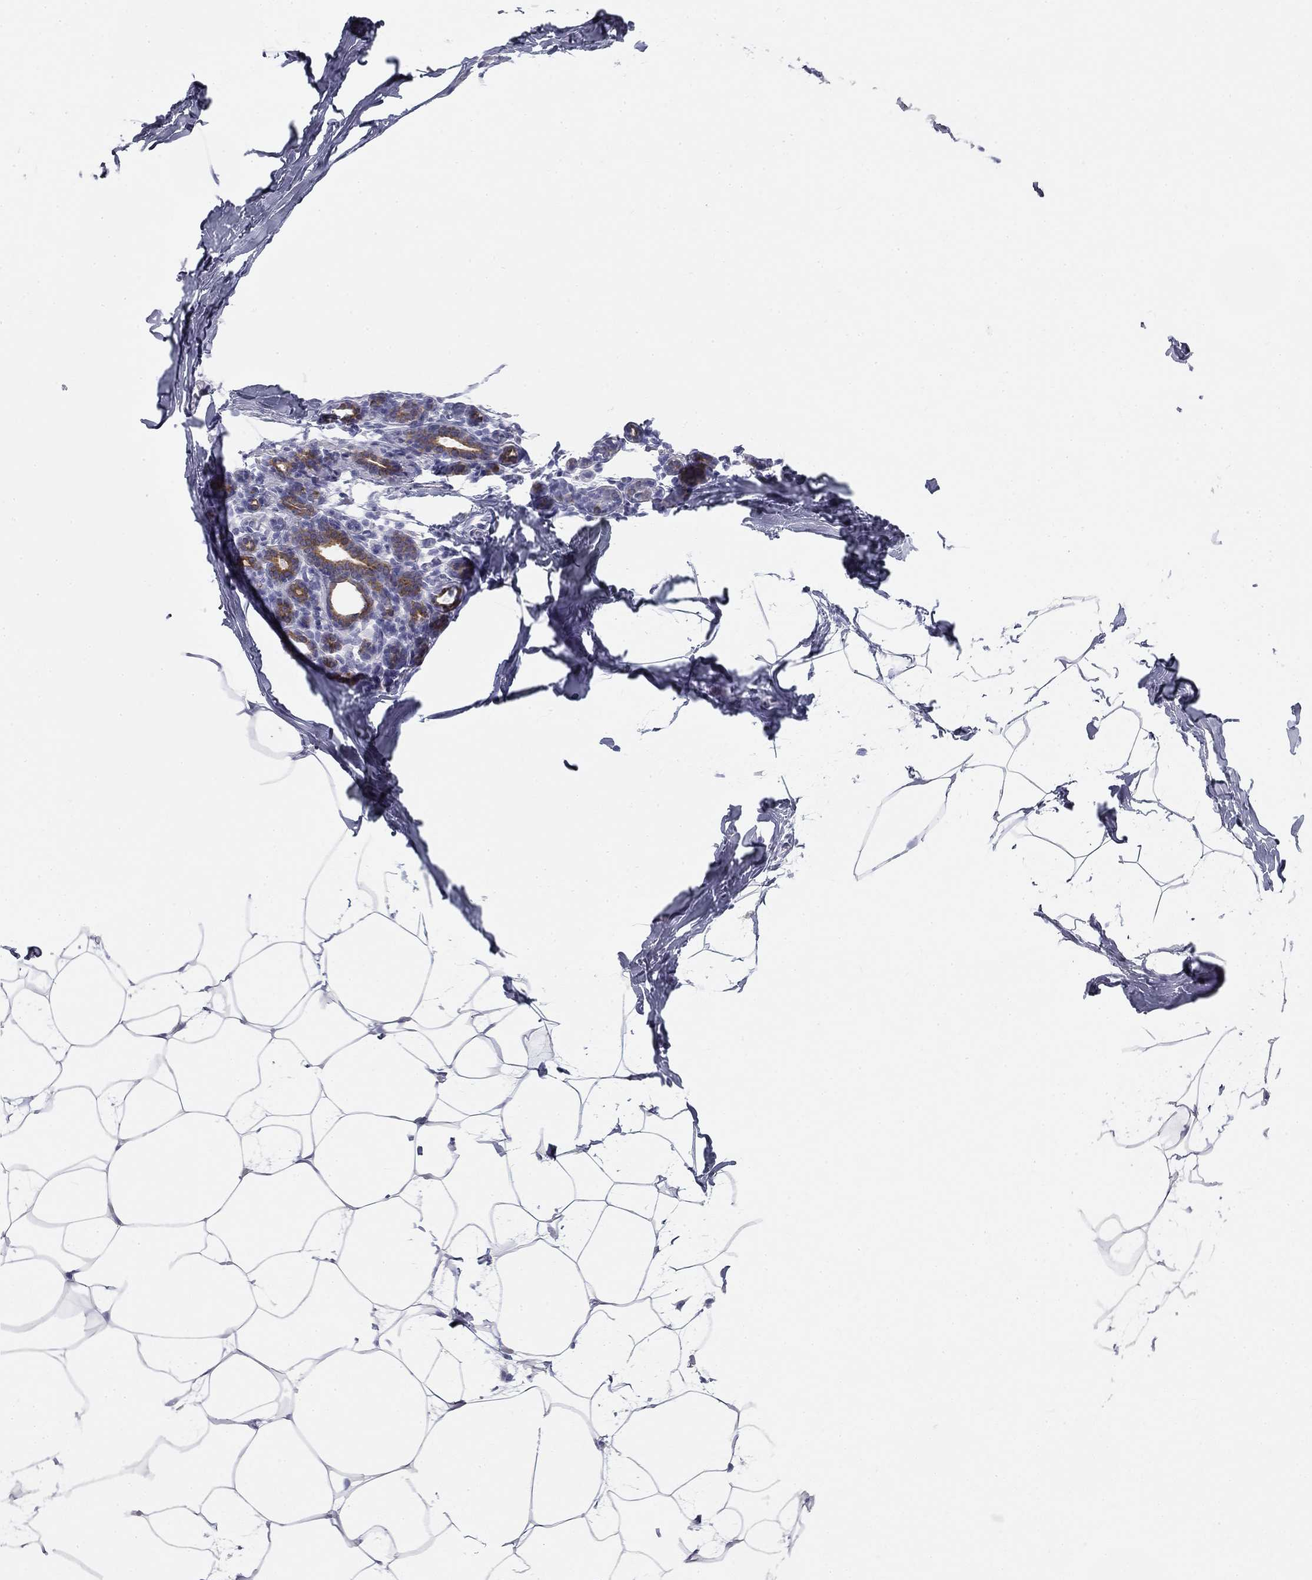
{"staining": {"intensity": "negative", "quantity": "none", "location": "none"}, "tissue": "breast", "cell_type": "Adipocytes", "image_type": "normal", "snomed": [{"axis": "morphology", "description": "Normal tissue, NOS"}, {"axis": "topography", "description": "Breast"}], "caption": "The histopathology image demonstrates no staining of adipocytes in unremarkable breast.", "gene": "SULT2B1", "patient": {"sex": "female", "age": 32}}